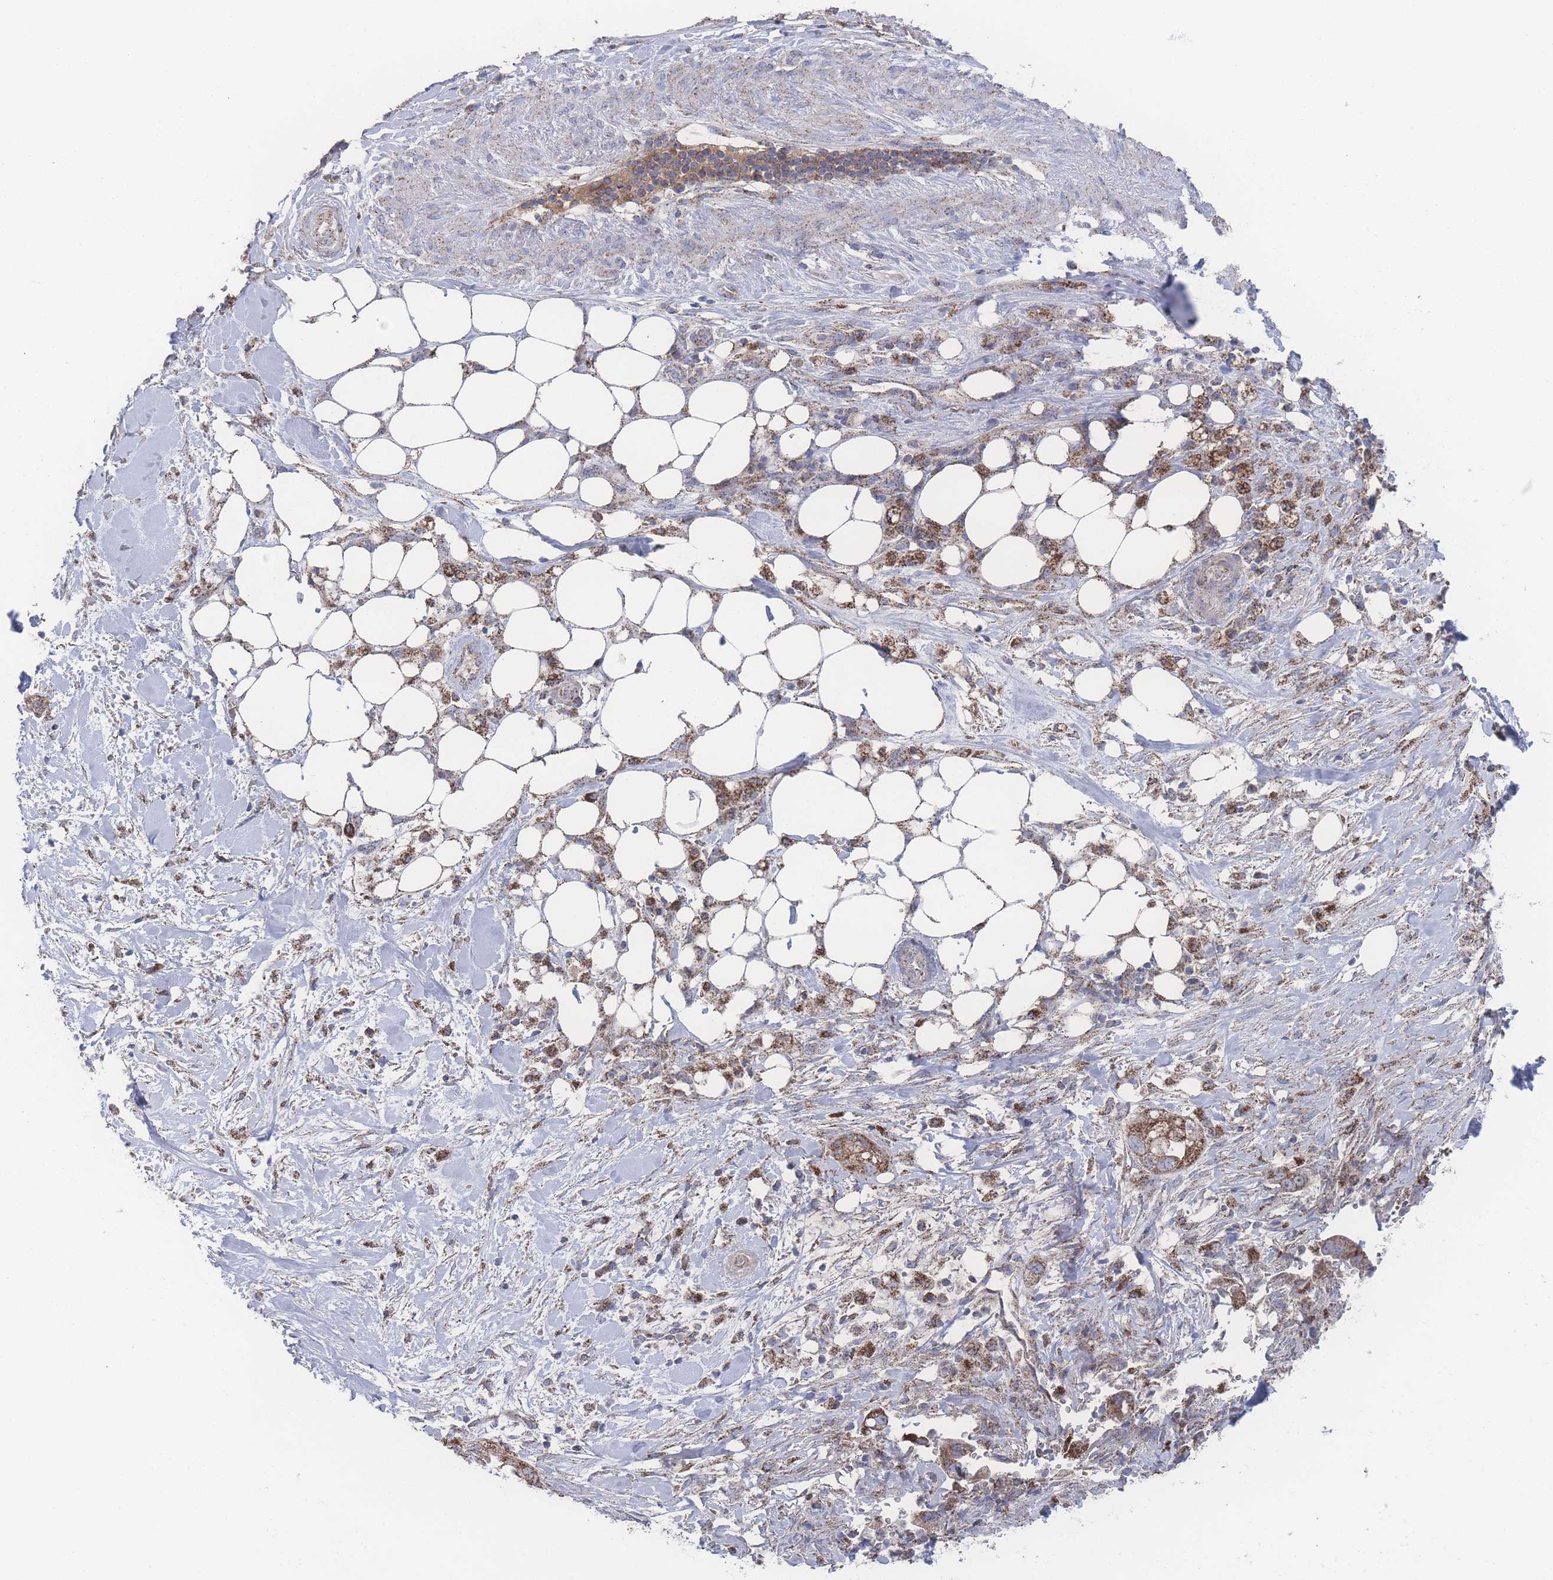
{"staining": {"intensity": "moderate", "quantity": ">75%", "location": "cytoplasmic/membranous"}, "tissue": "pancreatic cancer", "cell_type": "Tumor cells", "image_type": "cancer", "snomed": [{"axis": "morphology", "description": "Adenocarcinoma, NOS"}, {"axis": "topography", "description": "Pancreas"}], "caption": "High-magnification brightfield microscopy of pancreatic cancer stained with DAB (3,3'-diaminobenzidine) (brown) and counterstained with hematoxylin (blue). tumor cells exhibit moderate cytoplasmic/membranous staining is identified in approximately>75% of cells.", "gene": "PEX14", "patient": {"sex": "male", "age": 44}}